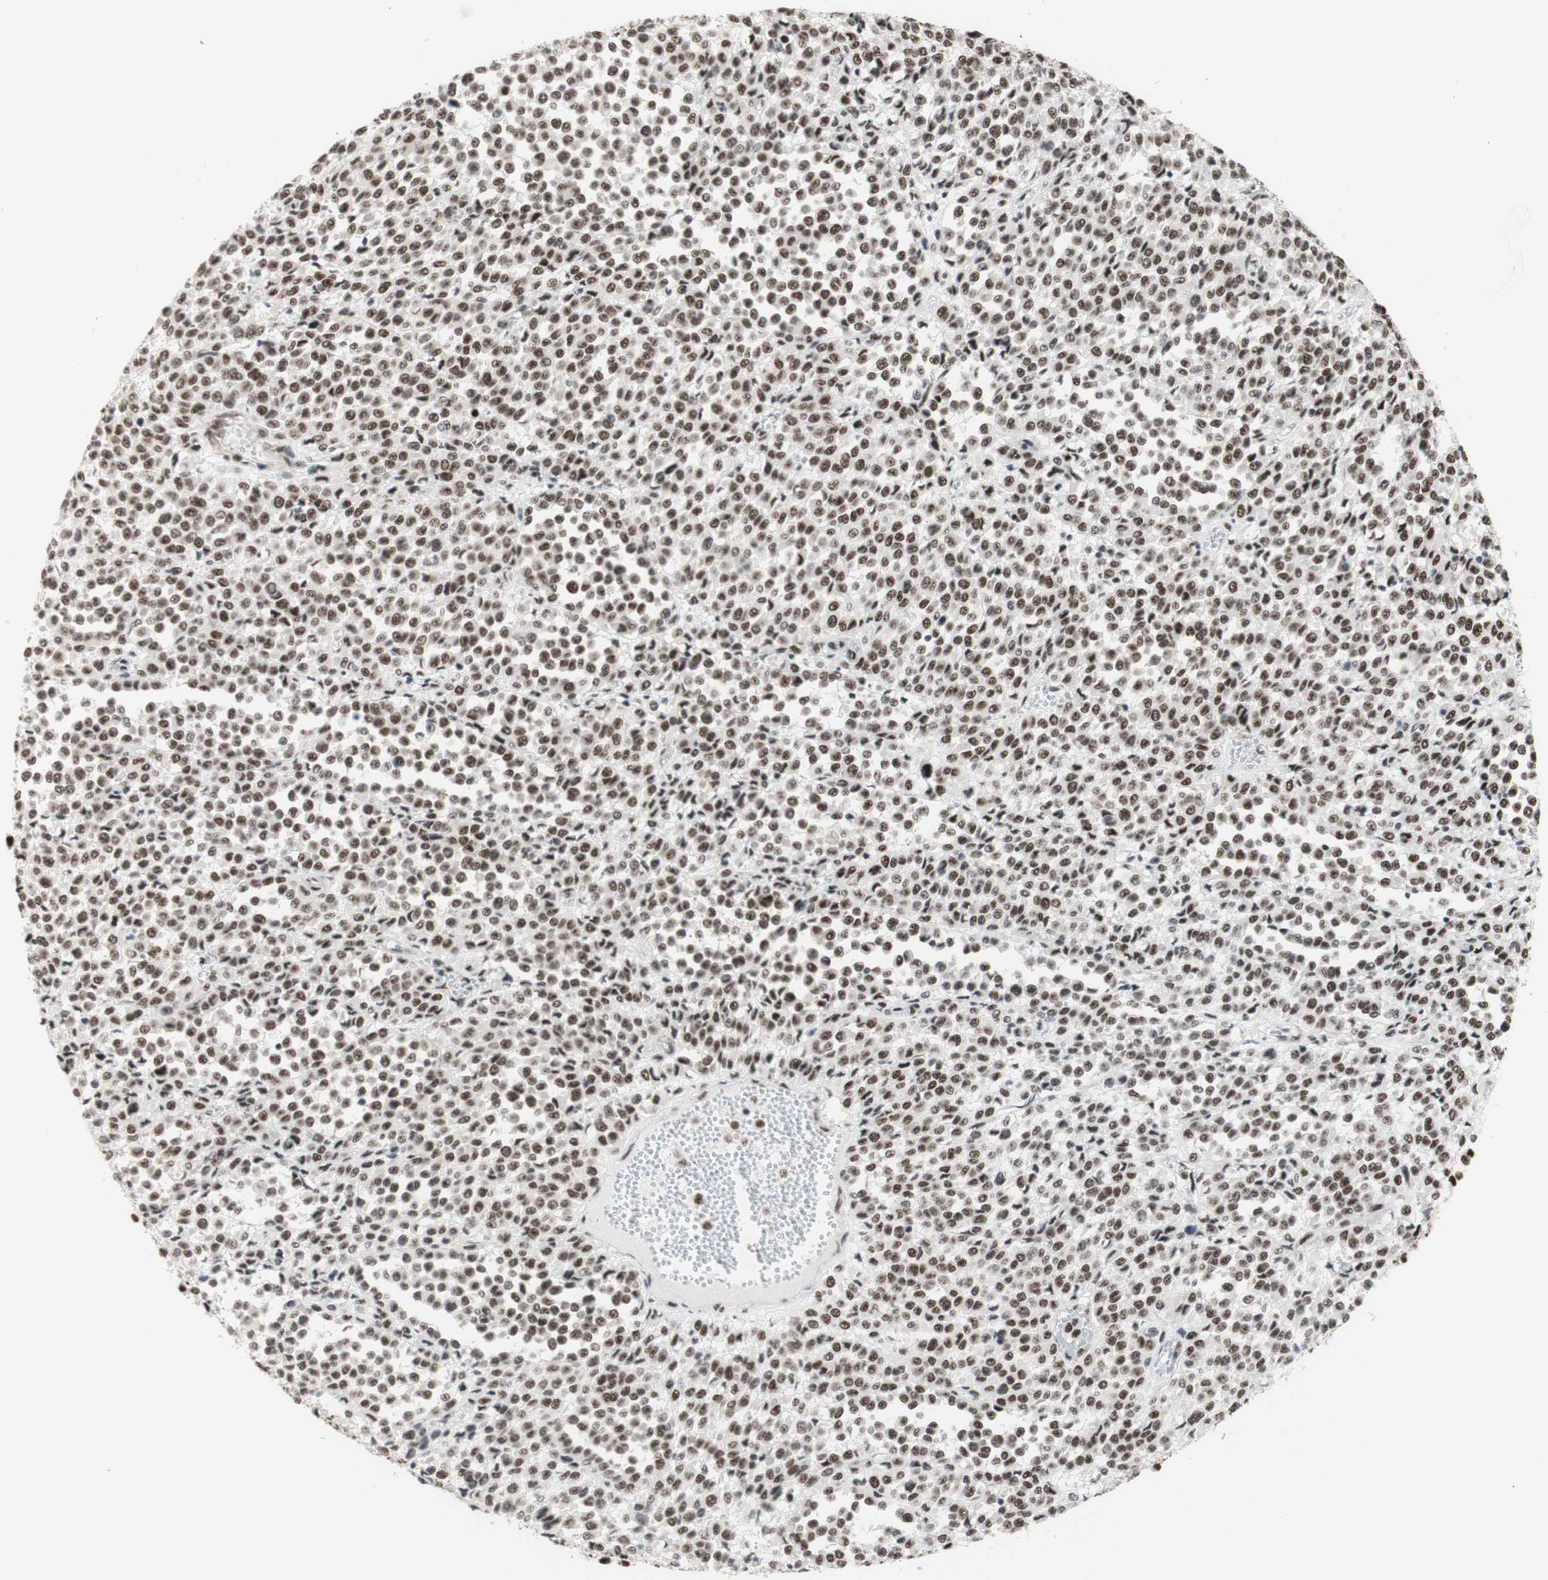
{"staining": {"intensity": "moderate", "quantity": ">75%", "location": "nuclear"}, "tissue": "melanoma", "cell_type": "Tumor cells", "image_type": "cancer", "snomed": [{"axis": "morphology", "description": "Malignant melanoma, Metastatic site"}, {"axis": "topography", "description": "Pancreas"}], "caption": "Immunohistochemical staining of malignant melanoma (metastatic site) displays medium levels of moderate nuclear expression in approximately >75% of tumor cells.", "gene": "PRPF19", "patient": {"sex": "female", "age": 30}}